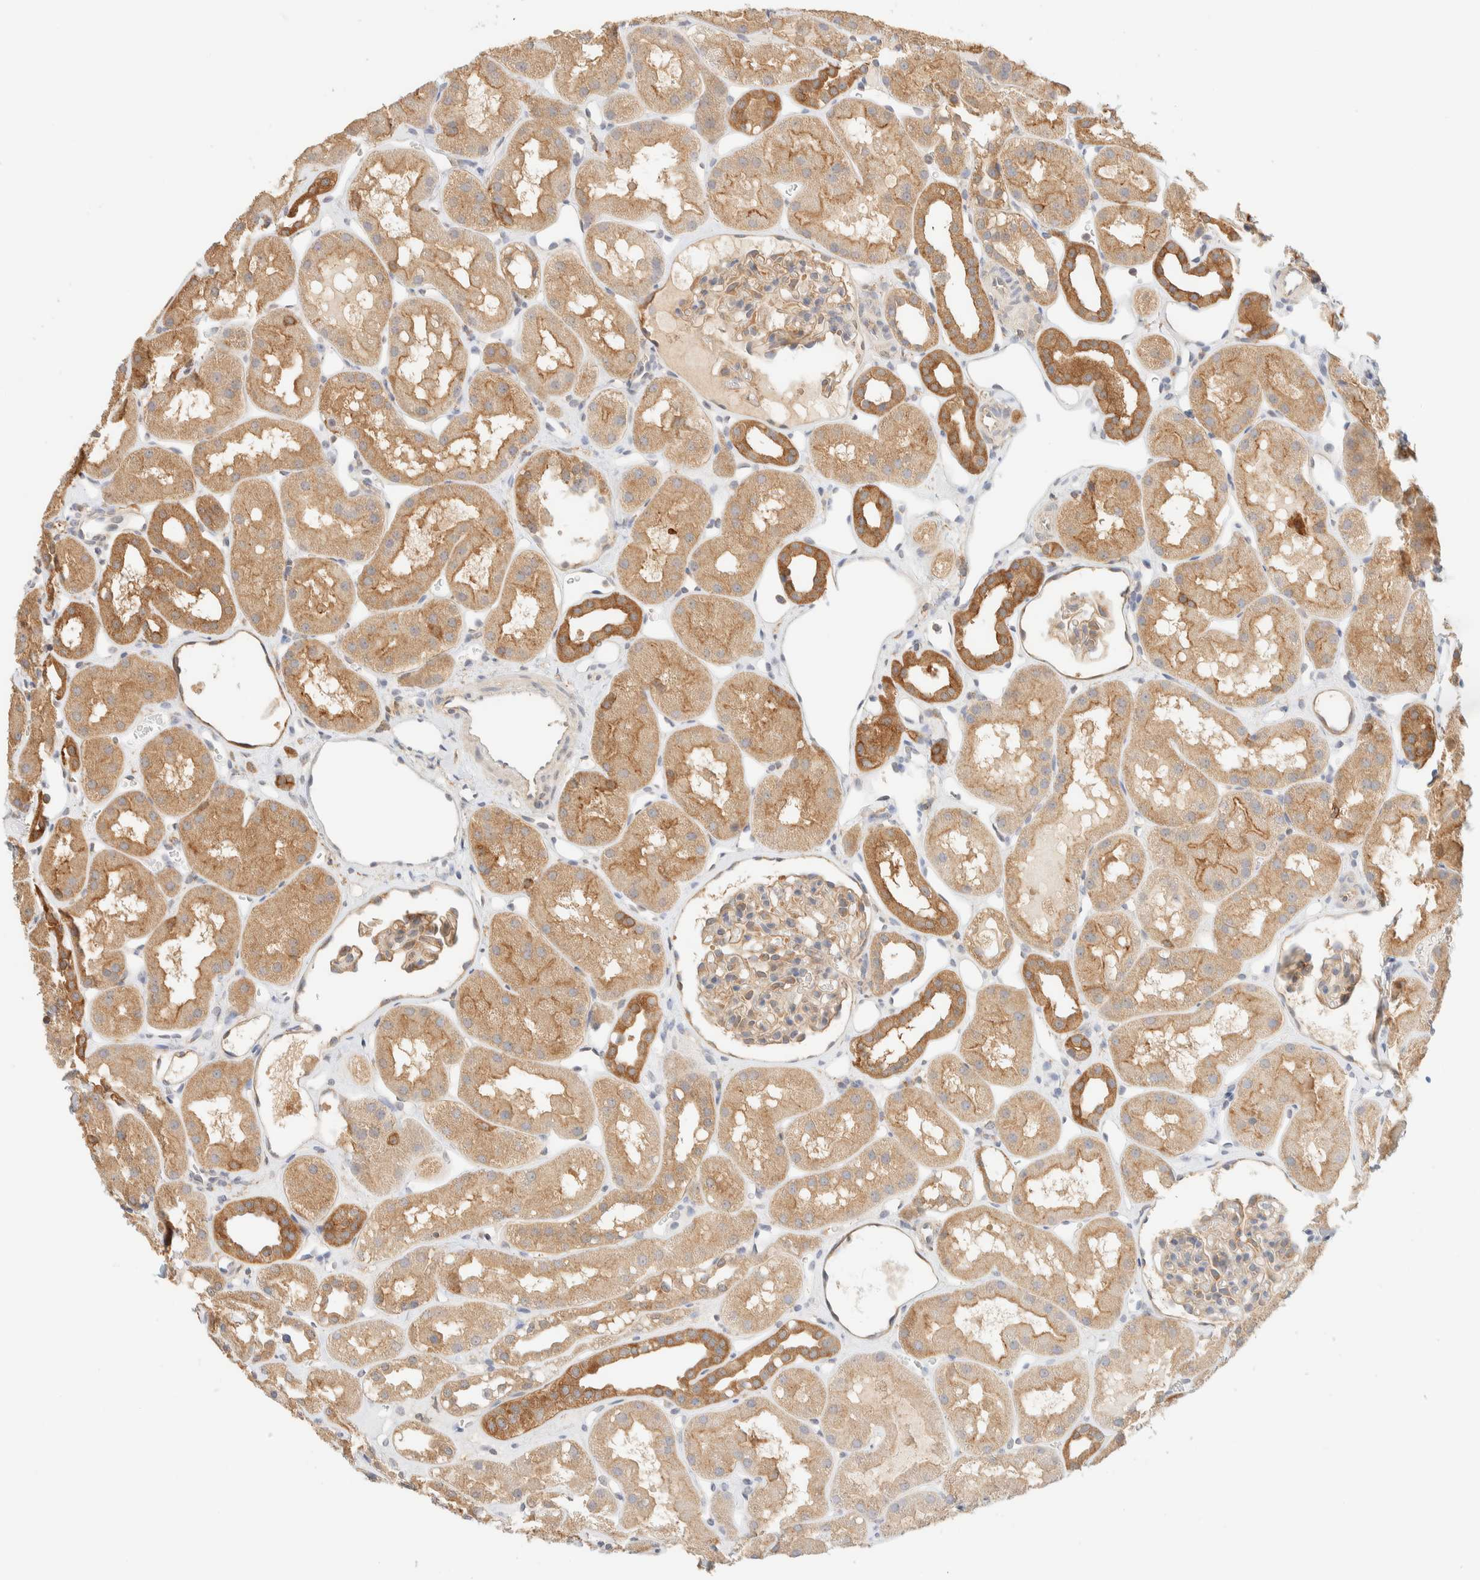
{"staining": {"intensity": "moderate", "quantity": ">75%", "location": "cytoplasmic/membranous"}, "tissue": "kidney", "cell_type": "Cells in glomeruli", "image_type": "normal", "snomed": [{"axis": "morphology", "description": "Normal tissue, NOS"}, {"axis": "topography", "description": "Kidney"}], "caption": "High-power microscopy captured an IHC micrograph of benign kidney, revealing moderate cytoplasmic/membranous expression in approximately >75% of cells in glomeruli.", "gene": "TBC1D8B", "patient": {"sex": "male", "age": 16}}